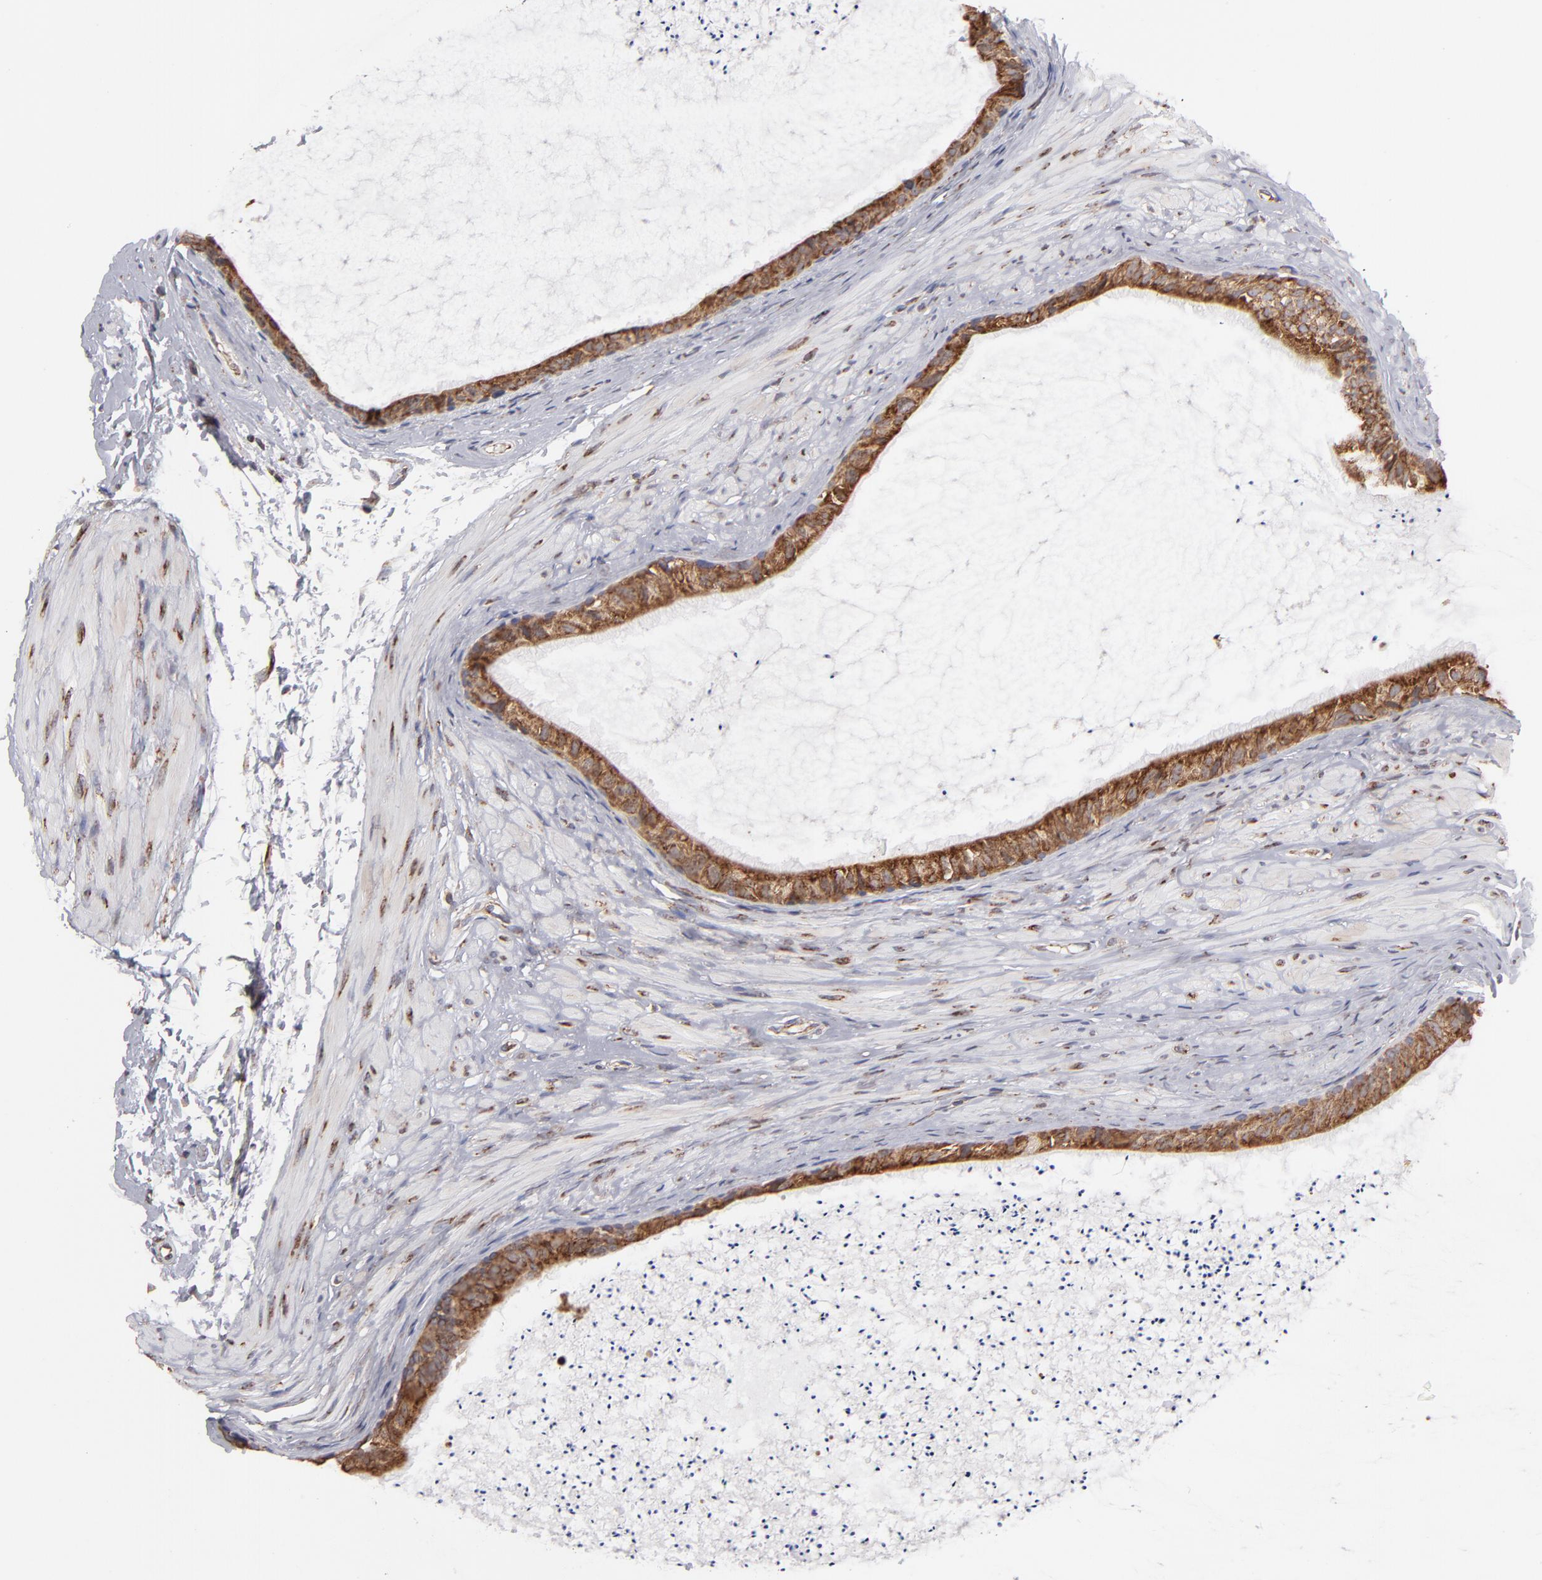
{"staining": {"intensity": "strong", "quantity": ">75%", "location": "cytoplasmic/membranous"}, "tissue": "epididymis", "cell_type": "Glandular cells", "image_type": "normal", "snomed": [{"axis": "morphology", "description": "Normal tissue, NOS"}, {"axis": "topography", "description": "Epididymis"}], "caption": "Immunohistochemical staining of benign human epididymis displays >75% levels of strong cytoplasmic/membranous protein staining in about >75% of glandular cells. The protein of interest is shown in brown color, while the nuclei are stained blue.", "gene": "KTN1", "patient": {"sex": "male", "age": 77}}